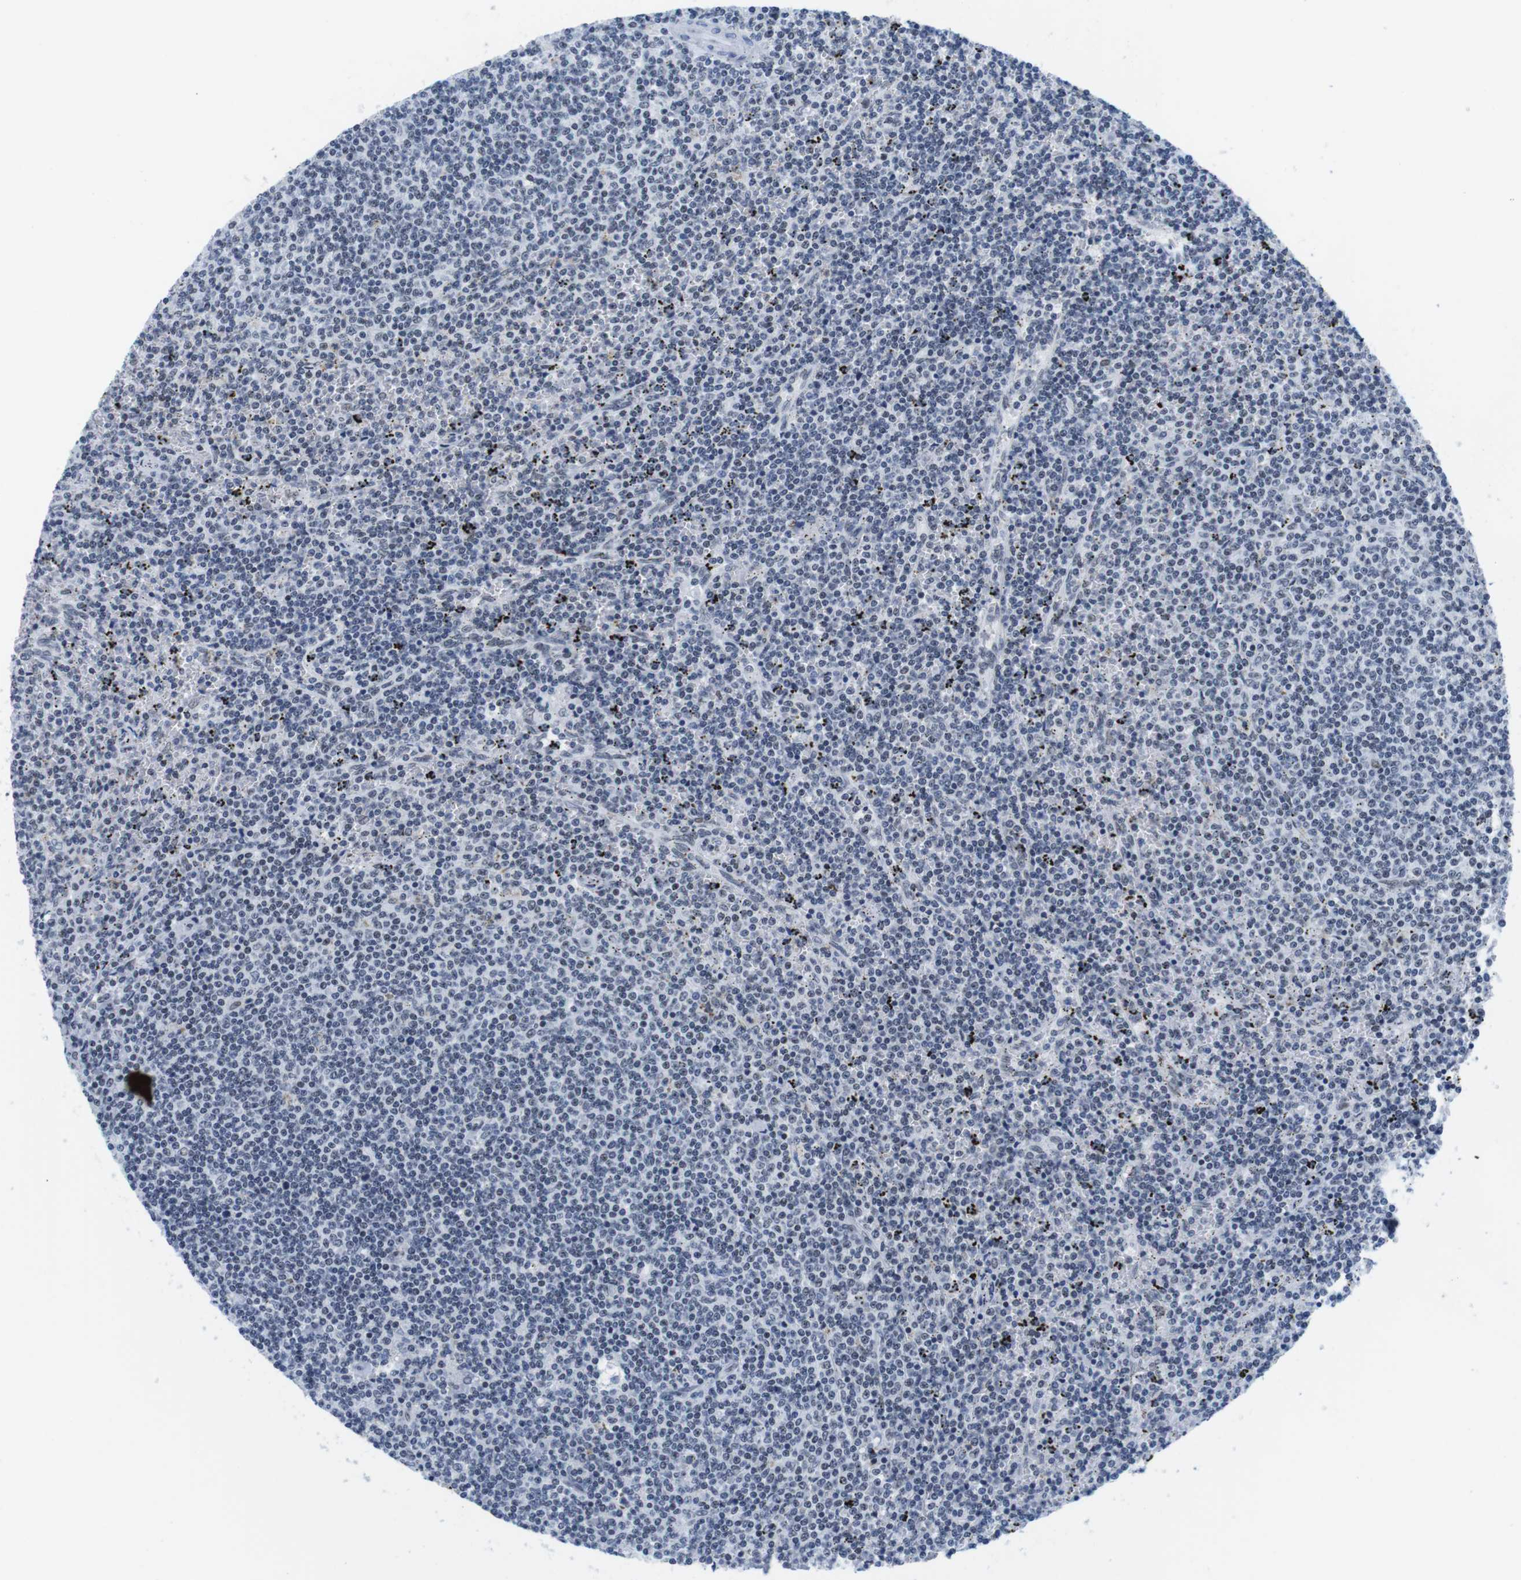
{"staining": {"intensity": "negative", "quantity": "none", "location": "none"}, "tissue": "lymphoma", "cell_type": "Tumor cells", "image_type": "cancer", "snomed": [{"axis": "morphology", "description": "Malignant lymphoma, non-Hodgkin's type, Low grade"}, {"axis": "topography", "description": "Spleen"}], "caption": "Immunohistochemical staining of low-grade malignant lymphoma, non-Hodgkin's type displays no significant expression in tumor cells.", "gene": "IFI16", "patient": {"sex": "female", "age": 50}}